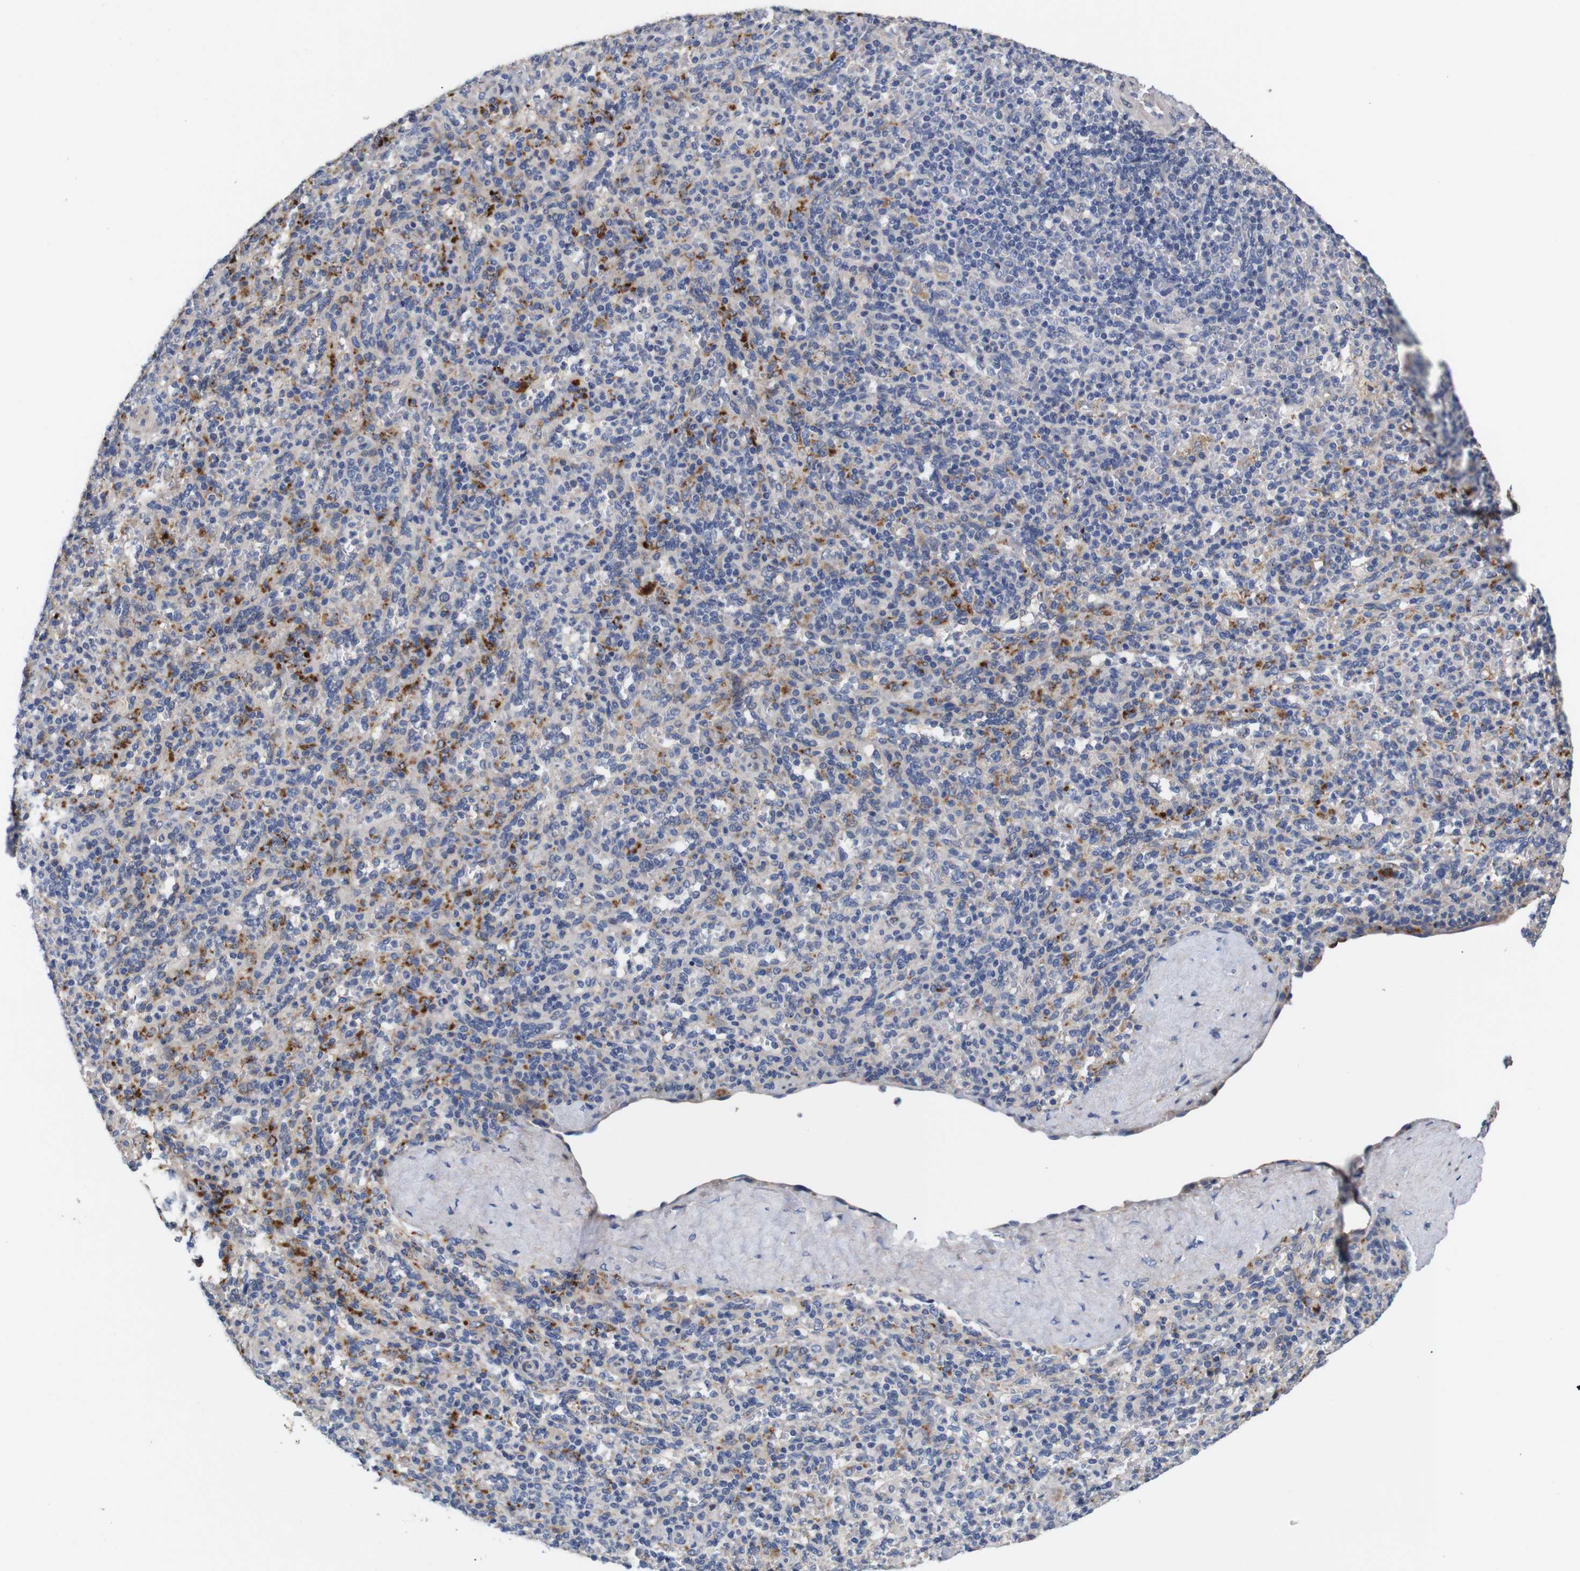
{"staining": {"intensity": "moderate", "quantity": "<25%", "location": "cytoplasmic/membranous"}, "tissue": "spleen", "cell_type": "Cells in red pulp", "image_type": "normal", "snomed": [{"axis": "morphology", "description": "Normal tissue, NOS"}, {"axis": "topography", "description": "Spleen"}], "caption": "Unremarkable spleen reveals moderate cytoplasmic/membranous staining in about <25% of cells in red pulp The protein is stained brown, and the nuclei are stained in blue (DAB IHC with brightfield microscopy, high magnification)..", "gene": "SPRY3", "patient": {"sex": "male", "age": 36}}